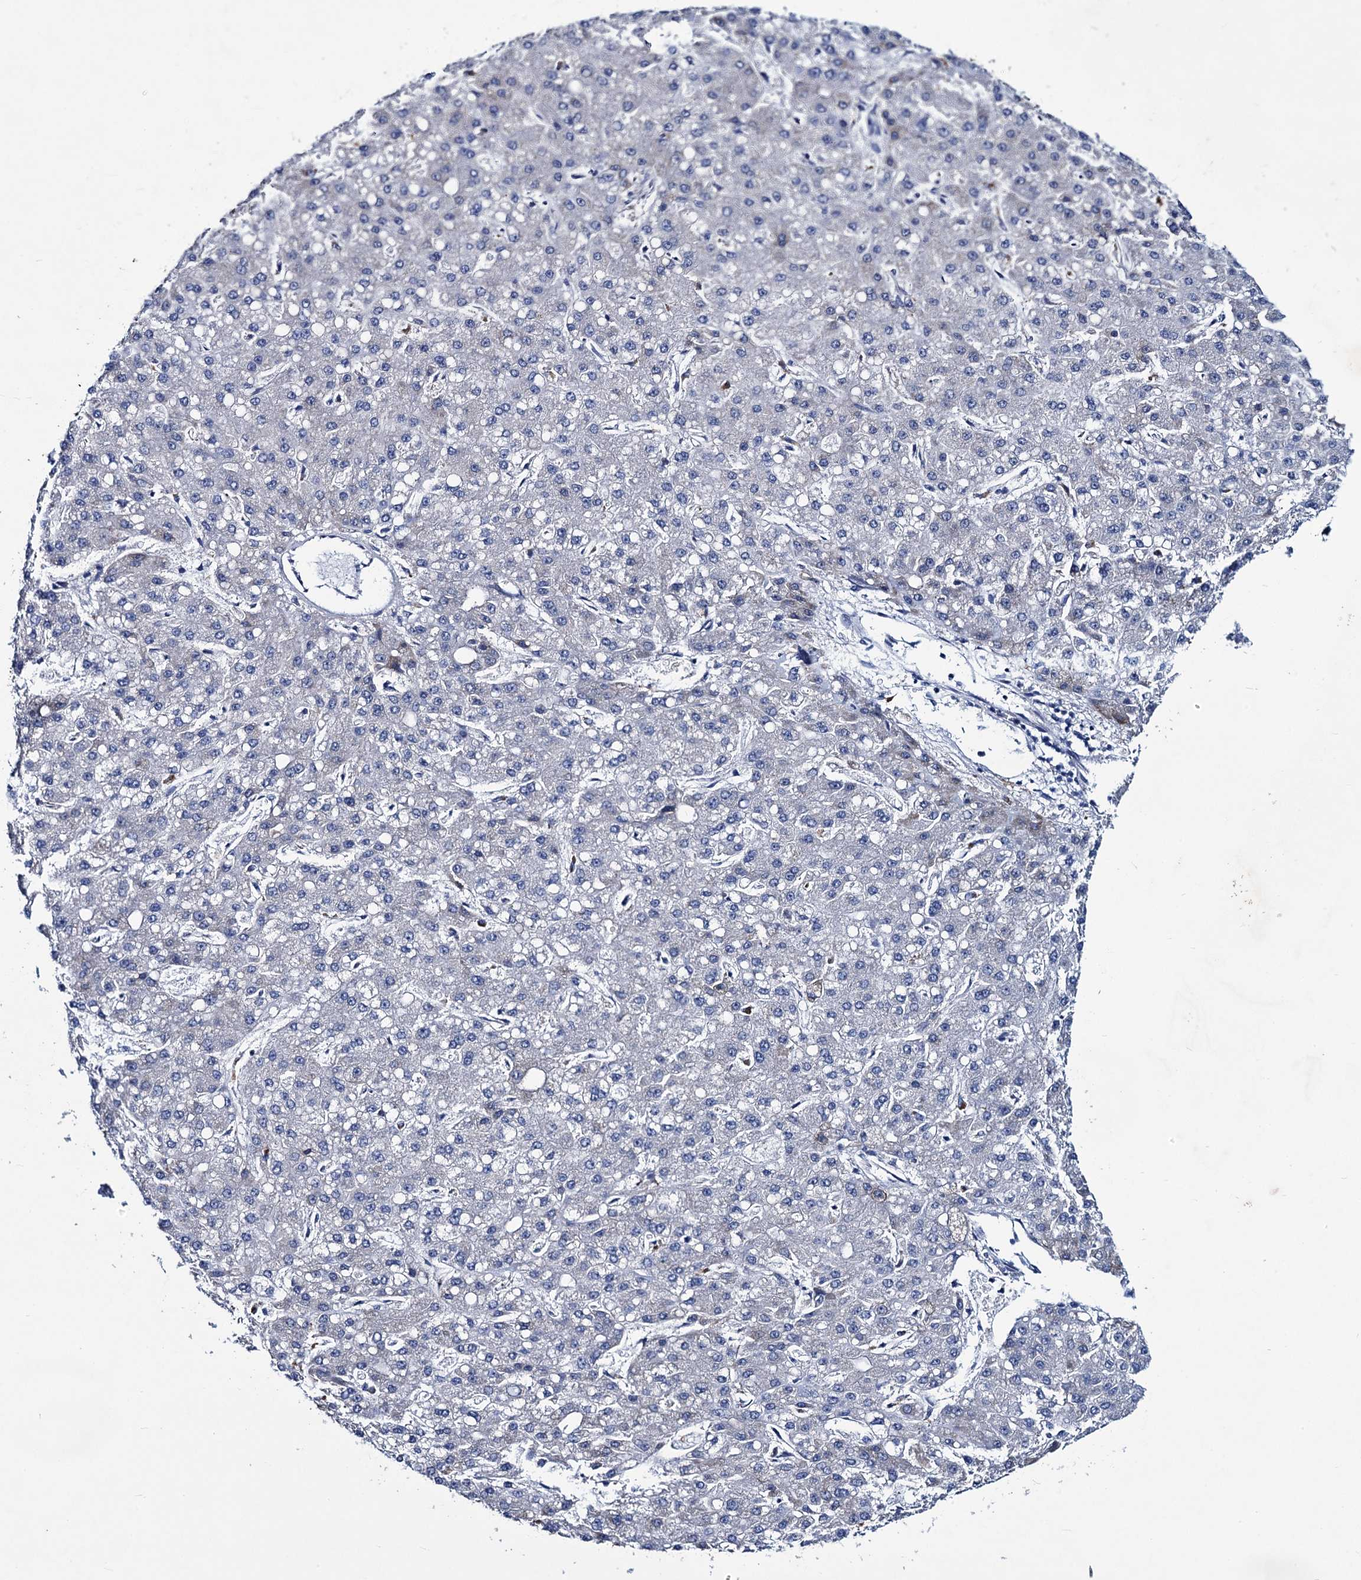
{"staining": {"intensity": "negative", "quantity": "none", "location": "none"}, "tissue": "liver cancer", "cell_type": "Tumor cells", "image_type": "cancer", "snomed": [{"axis": "morphology", "description": "Carcinoma, Hepatocellular, NOS"}, {"axis": "topography", "description": "Liver"}], "caption": "Liver cancer (hepatocellular carcinoma) stained for a protein using IHC reveals no expression tumor cells.", "gene": "RTKN2", "patient": {"sex": "male", "age": 67}}